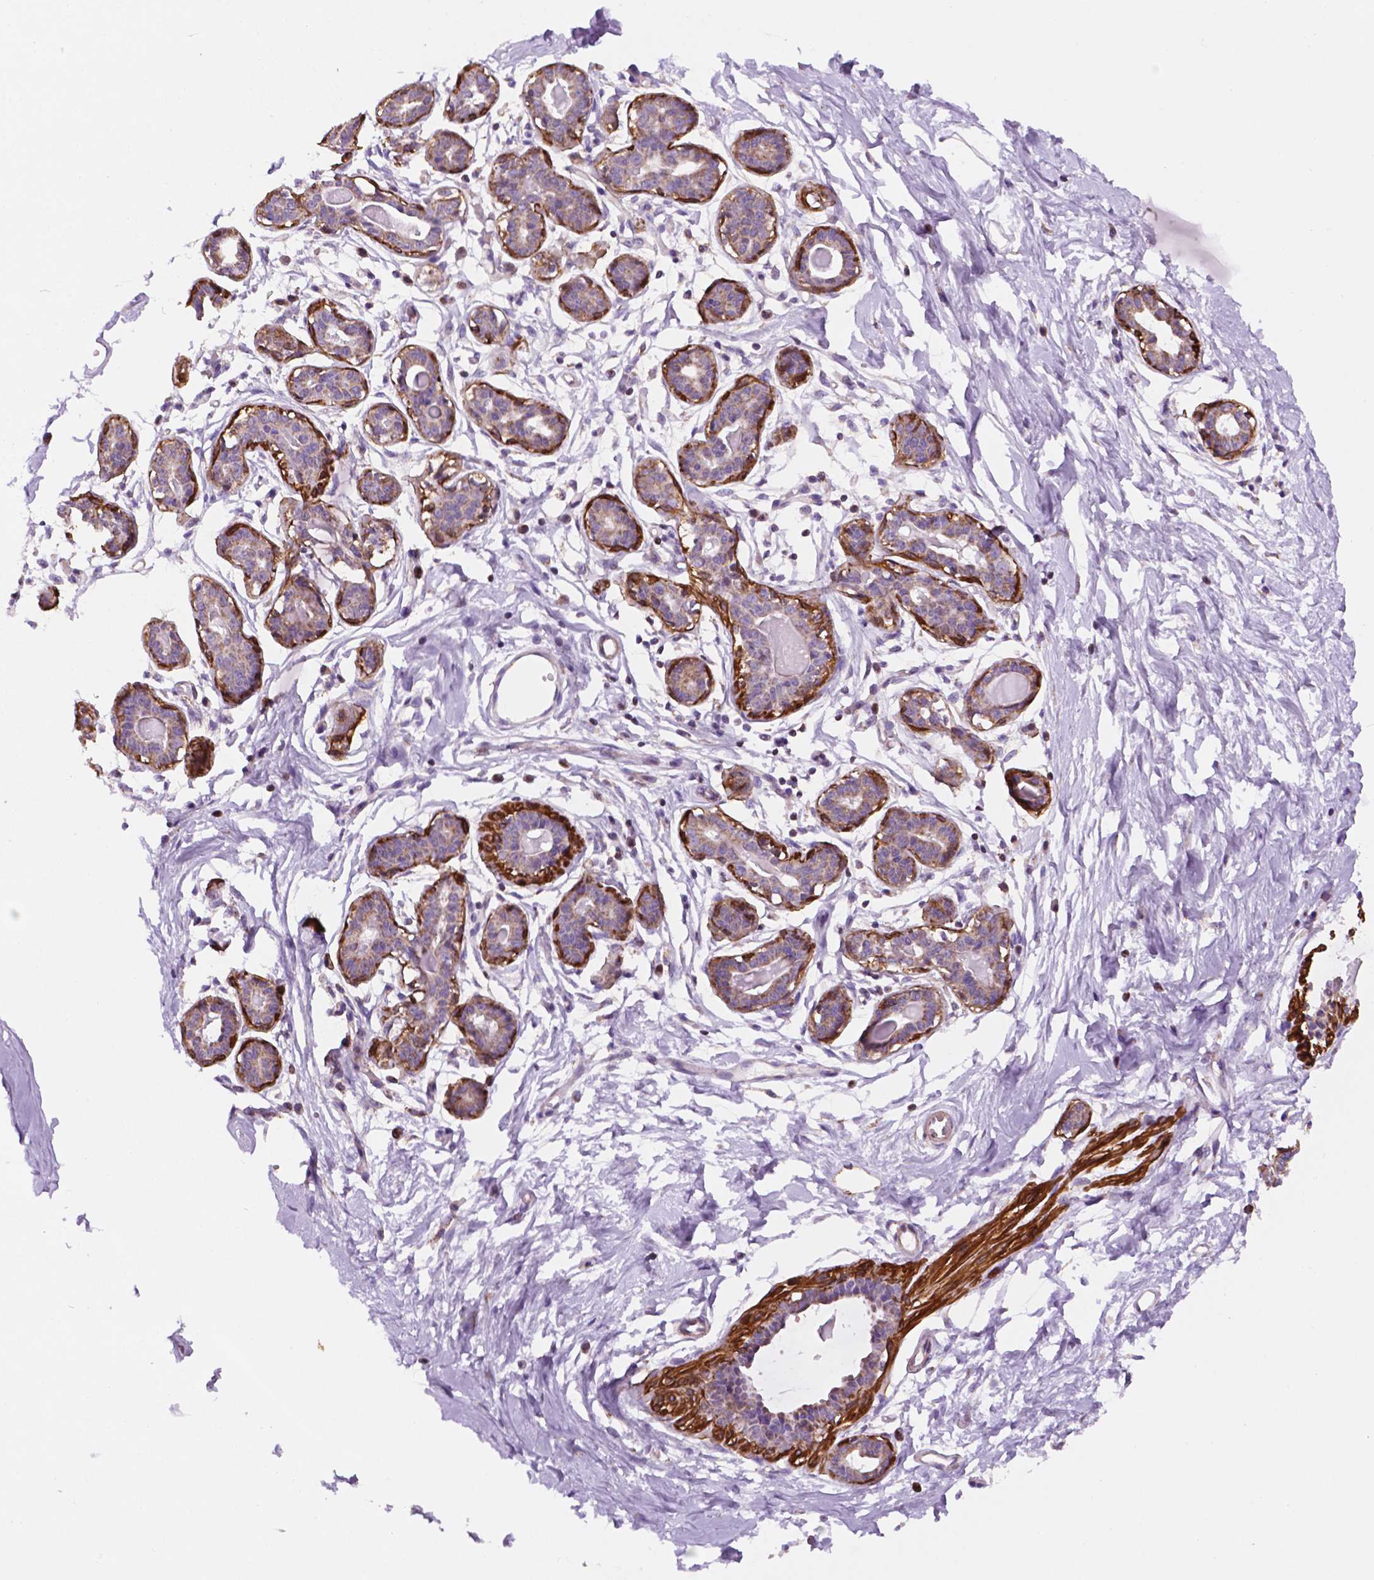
{"staining": {"intensity": "moderate", "quantity": ">75%", "location": "cytoplasmic/membranous"}, "tissue": "breast", "cell_type": "Adipocytes", "image_type": "normal", "snomed": [{"axis": "morphology", "description": "Normal tissue, NOS"}, {"axis": "topography", "description": "Breast"}], "caption": "Adipocytes display medium levels of moderate cytoplasmic/membranous positivity in about >75% of cells in benign human breast.", "gene": "GEMIN4", "patient": {"sex": "female", "age": 45}}